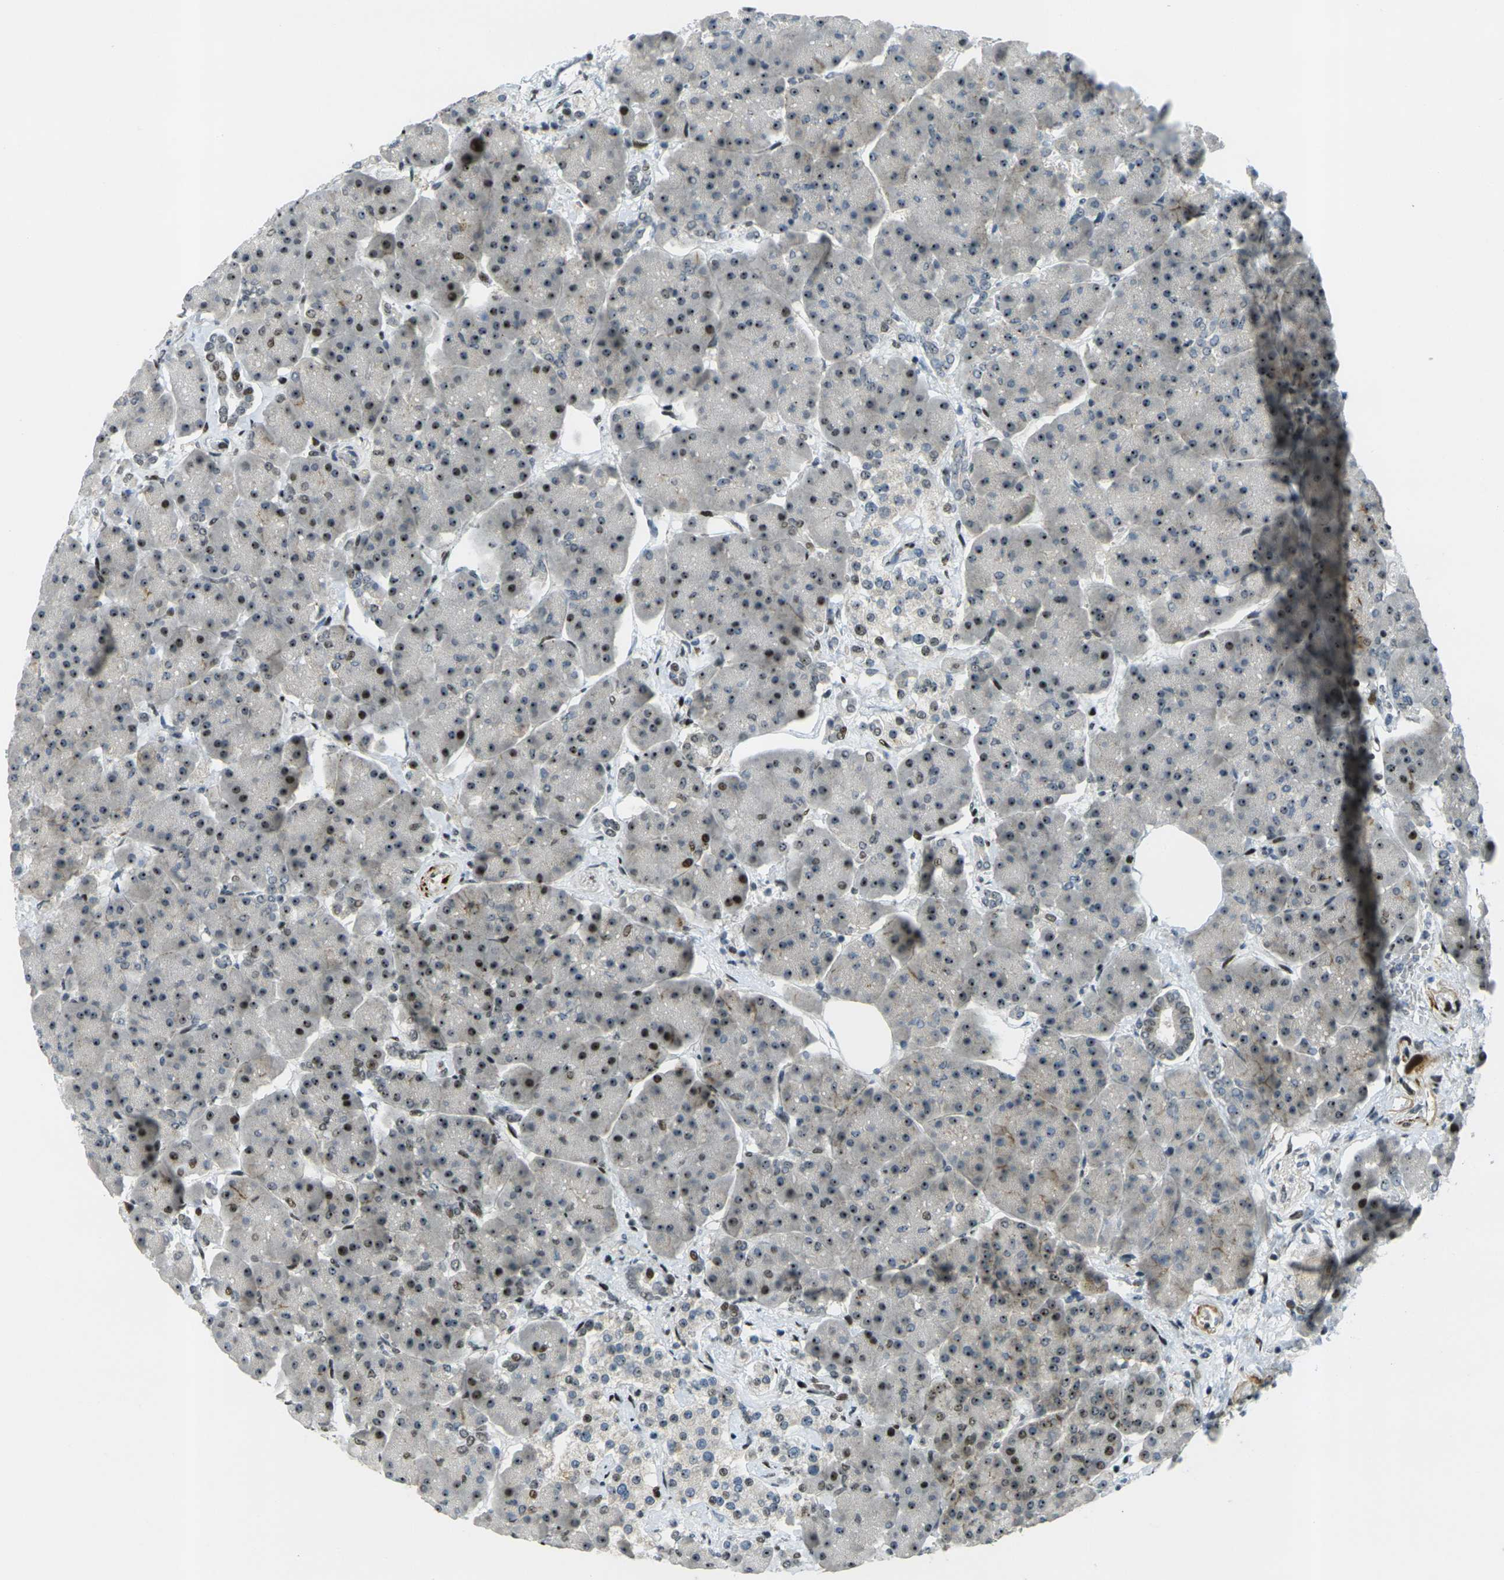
{"staining": {"intensity": "strong", "quantity": ">75%", "location": "cytoplasmic/membranous,nuclear"}, "tissue": "pancreas", "cell_type": "Exocrine glandular cells", "image_type": "normal", "snomed": [{"axis": "morphology", "description": "Normal tissue, NOS"}, {"axis": "topography", "description": "Pancreas"}], "caption": "Exocrine glandular cells display high levels of strong cytoplasmic/membranous,nuclear positivity in about >75% of cells in benign human pancreas. The protein of interest is shown in brown color, while the nuclei are stained blue.", "gene": "UBE2C", "patient": {"sex": "female", "age": 70}}